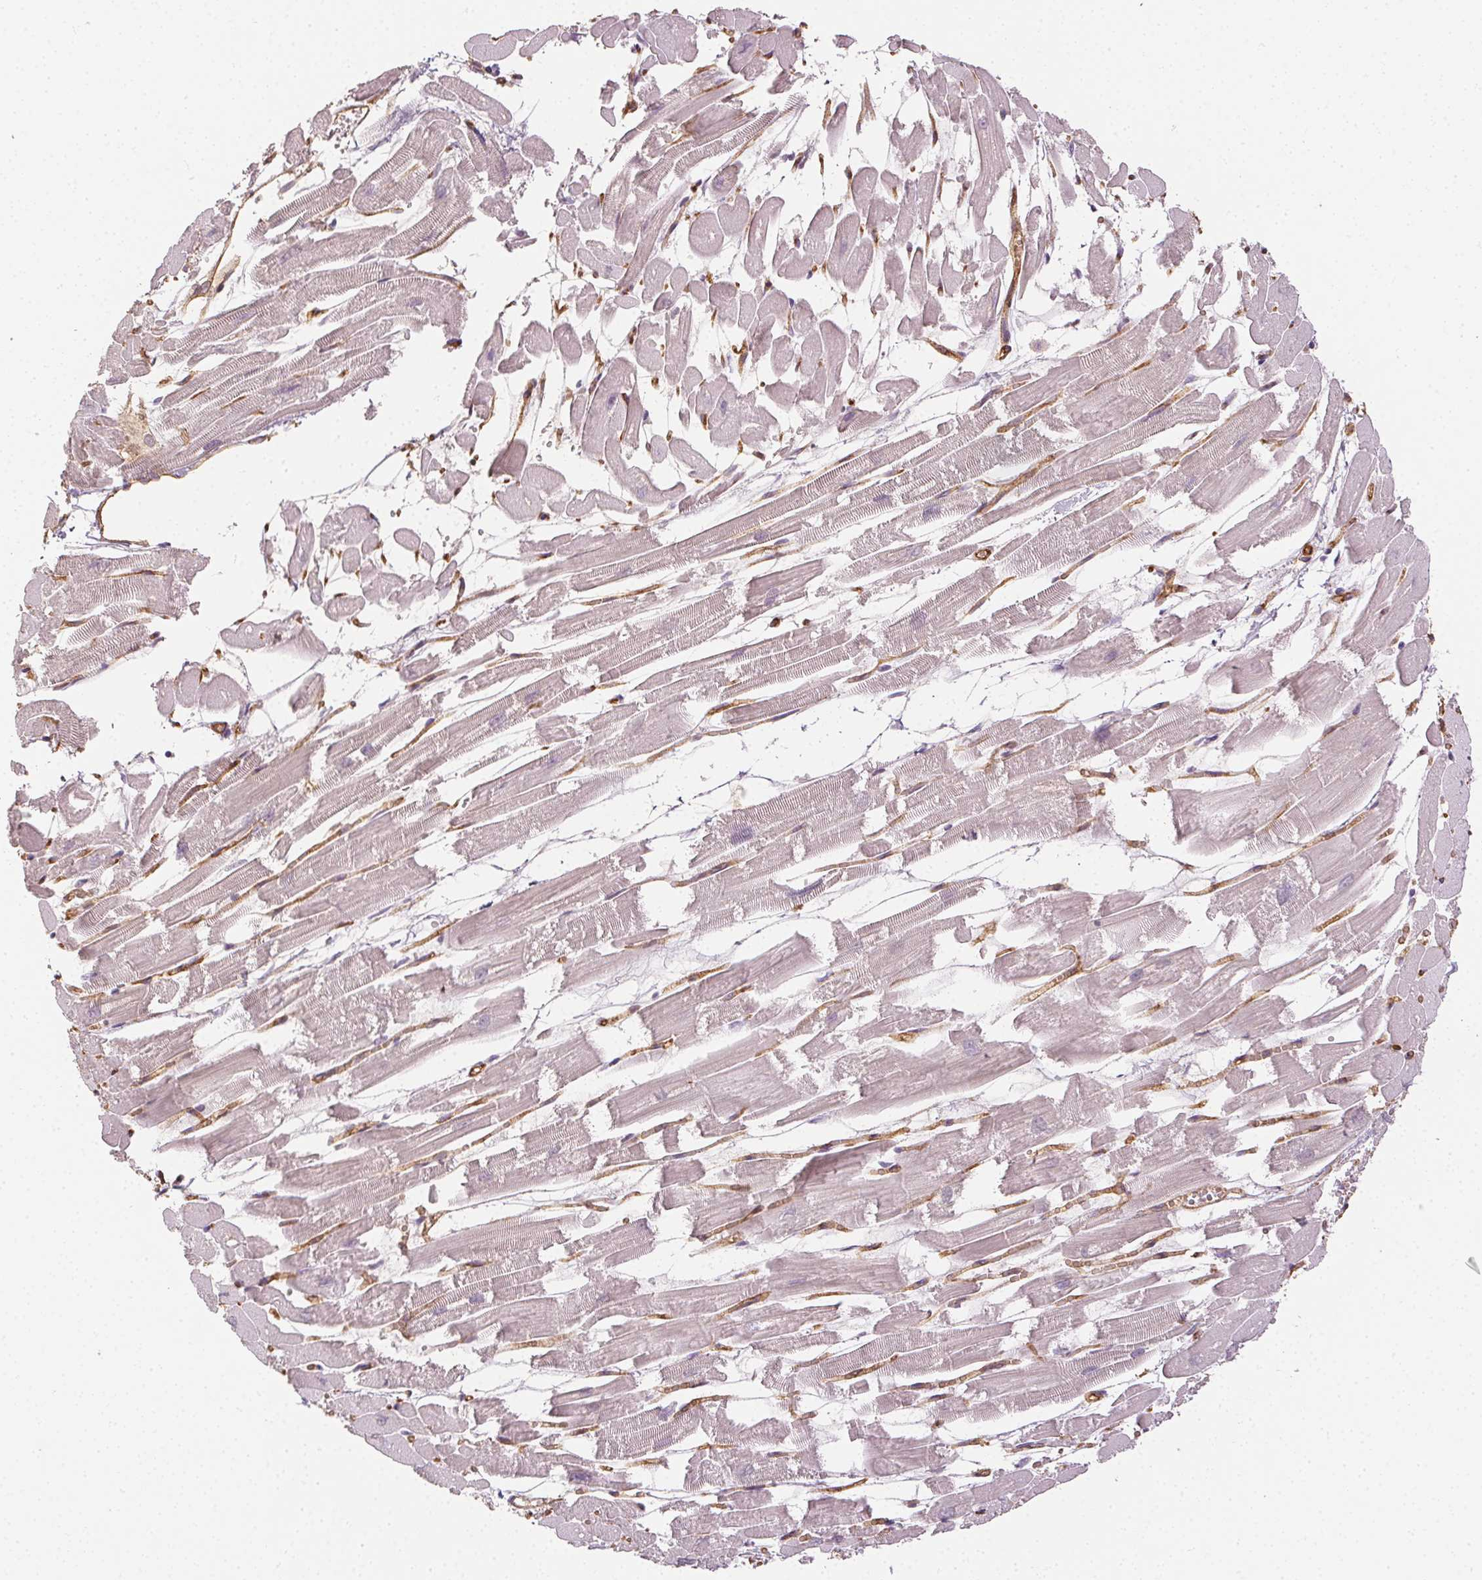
{"staining": {"intensity": "weak", "quantity": "<25%", "location": "cytoplasmic/membranous"}, "tissue": "heart muscle", "cell_type": "Cardiomyocytes", "image_type": "normal", "snomed": [{"axis": "morphology", "description": "Normal tissue, NOS"}, {"axis": "topography", "description": "Heart"}], "caption": "The histopathology image exhibits no staining of cardiomyocytes in benign heart muscle.", "gene": "PODXL", "patient": {"sex": "female", "age": 52}}